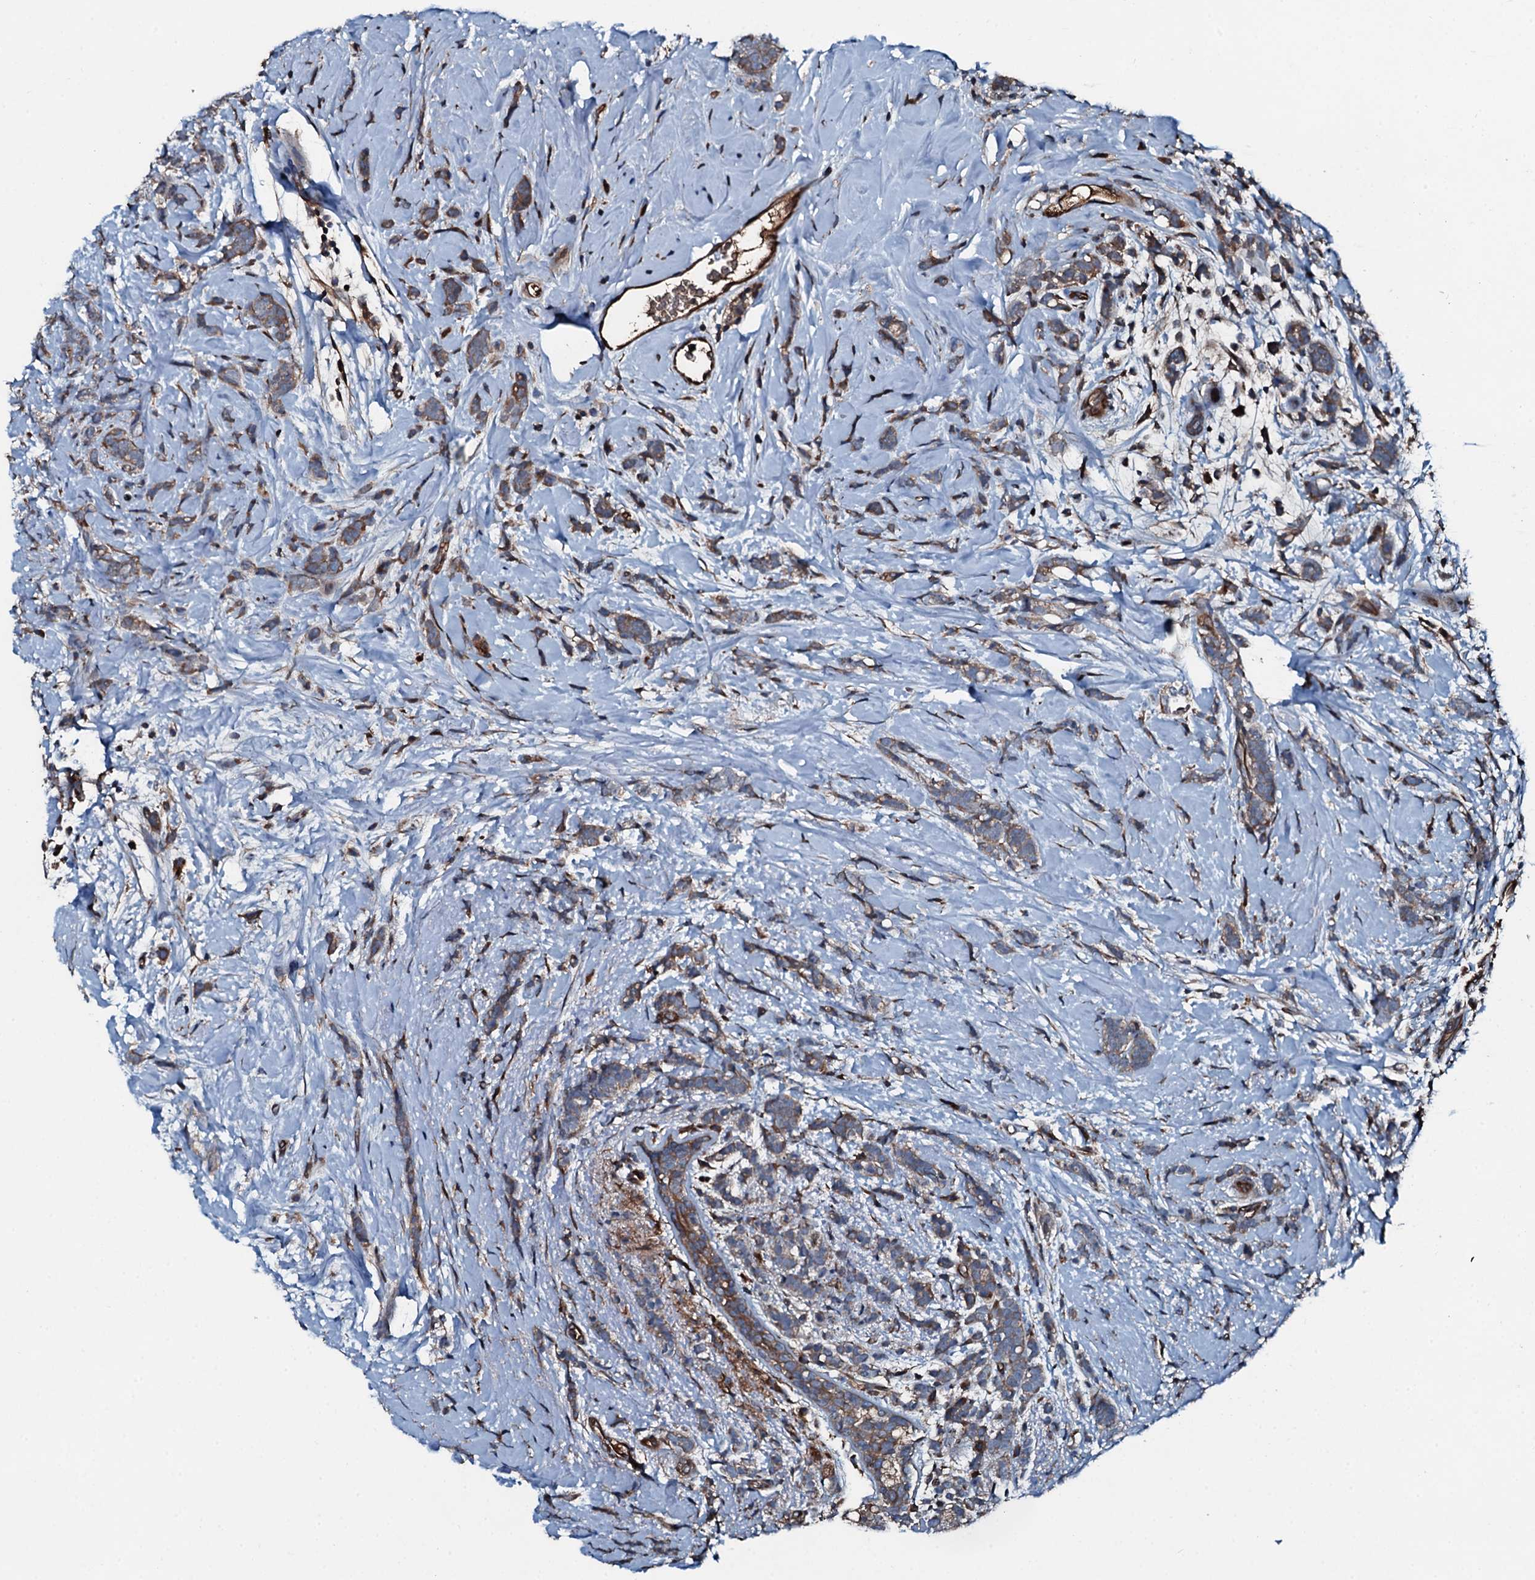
{"staining": {"intensity": "weak", "quantity": ">75%", "location": "cytoplasmic/membranous"}, "tissue": "breast cancer", "cell_type": "Tumor cells", "image_type": "cancer", "snomed": [{"axis": "morphology", "description": "Lobular carcinoma"}, {"axis": "topography", "description": "Breast"}], "caption": "Immunohistochemistry (IHC) histopathology image of human lobular carcinoma (breast) stained for a protein (brown), which demonstrates low levels of weak cytoplasmic/membranous positivity in approximately >75% of tumor cells.", "gene": "AARS1", "patient": {"sex": "female", "age": 58}}